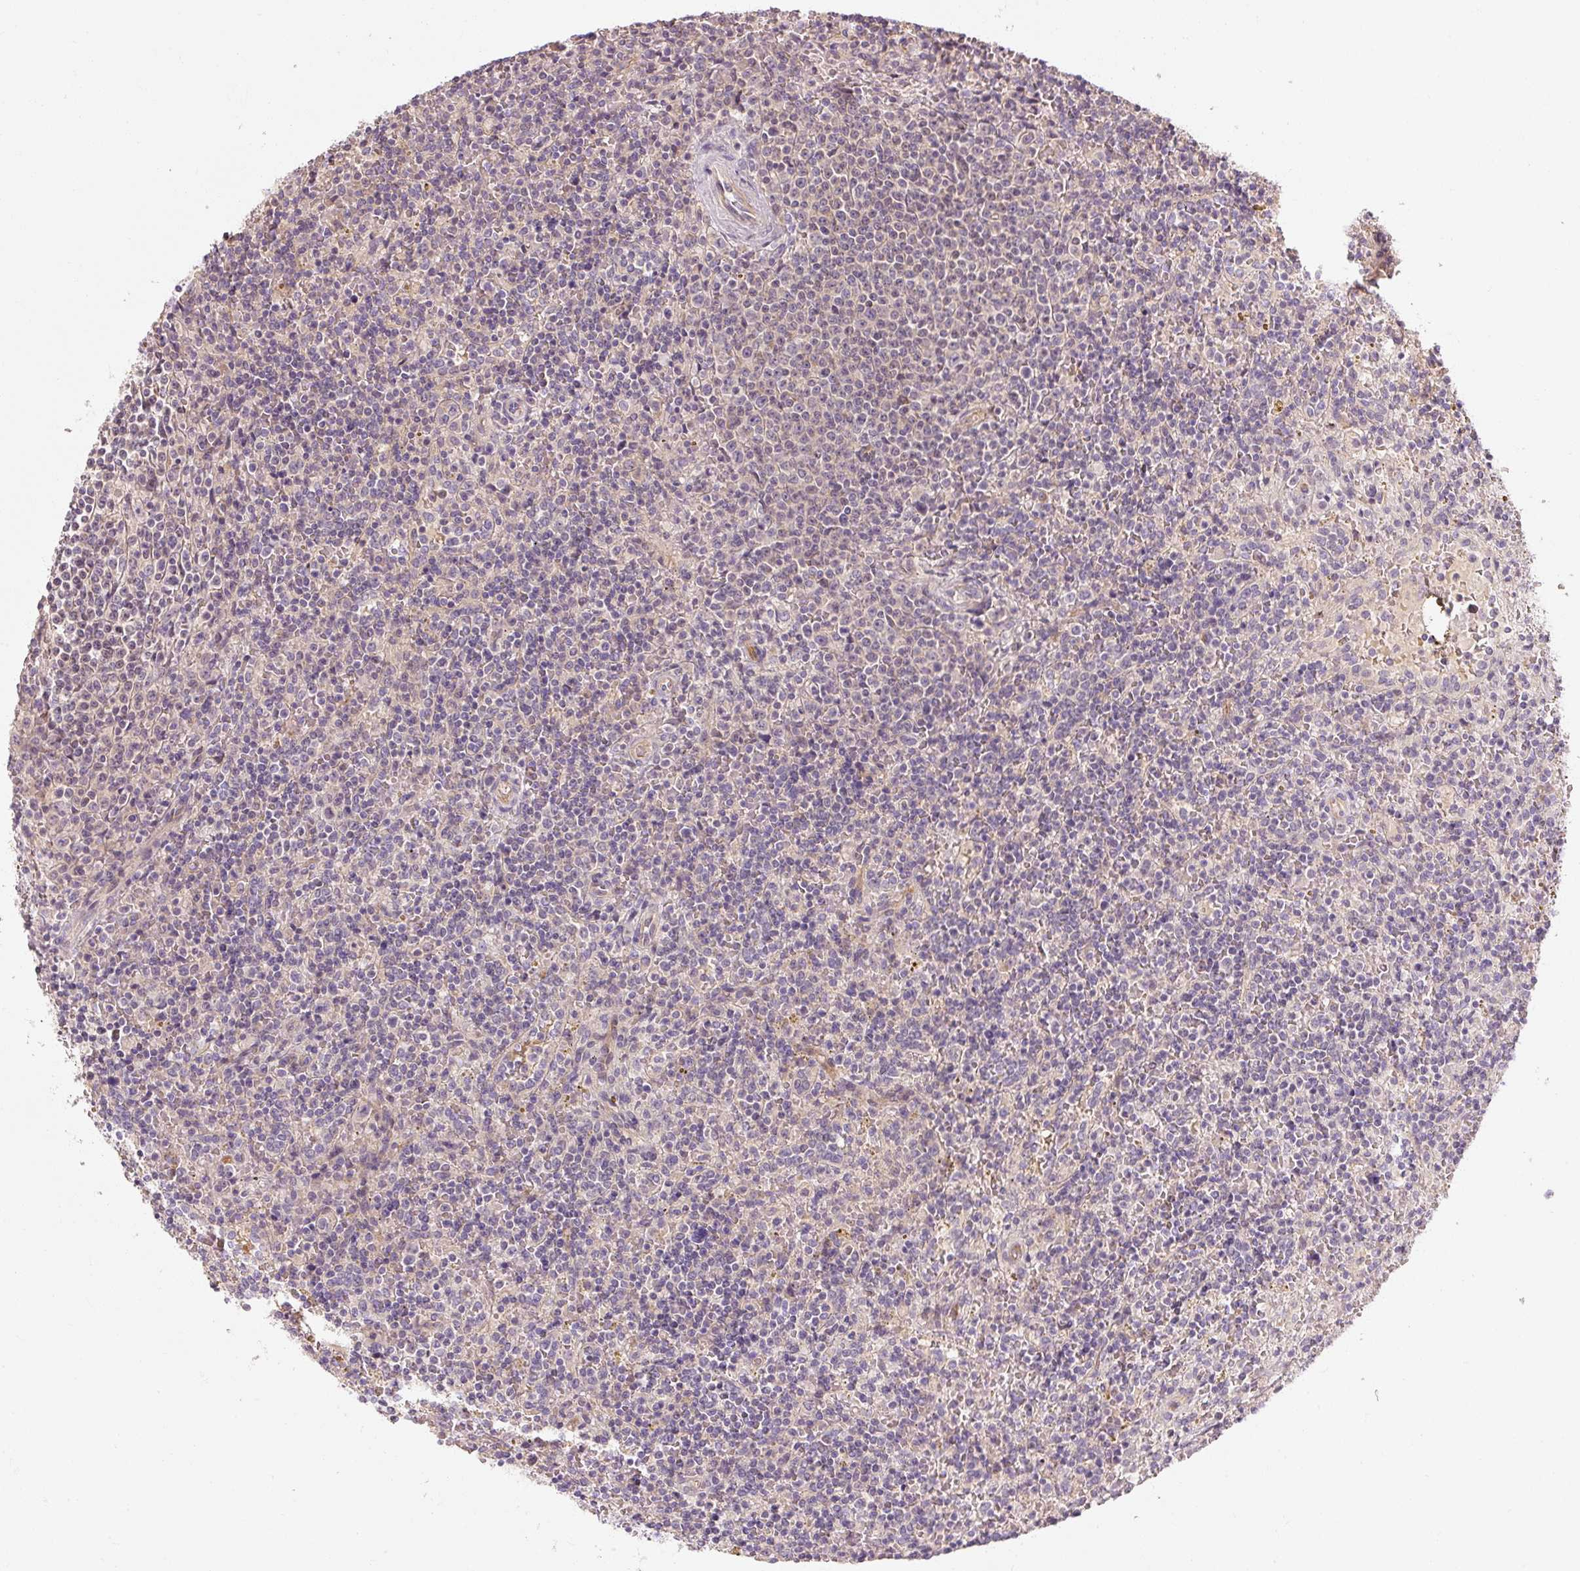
{"staining": {"intensity": "negative", "quantity": "none", "location": "none"}, "tissue": "lymphoma", "cell_type": "Tumor cells", "image_type": "cancer", "snomed": [{"axis": "morphology", "description": "Malignant lymphoma, non-Hodgkin's type, Low grade"}, {"axis": "topography", "description": "Spleen"}], "caption": "Micrograph shows no significant protein expression in tumor cells of low-grade malignant lymphoma, non-Hodgkin's type.", "gene": "RB1CC1", "patient": {"sex": "male", "age": 67}}